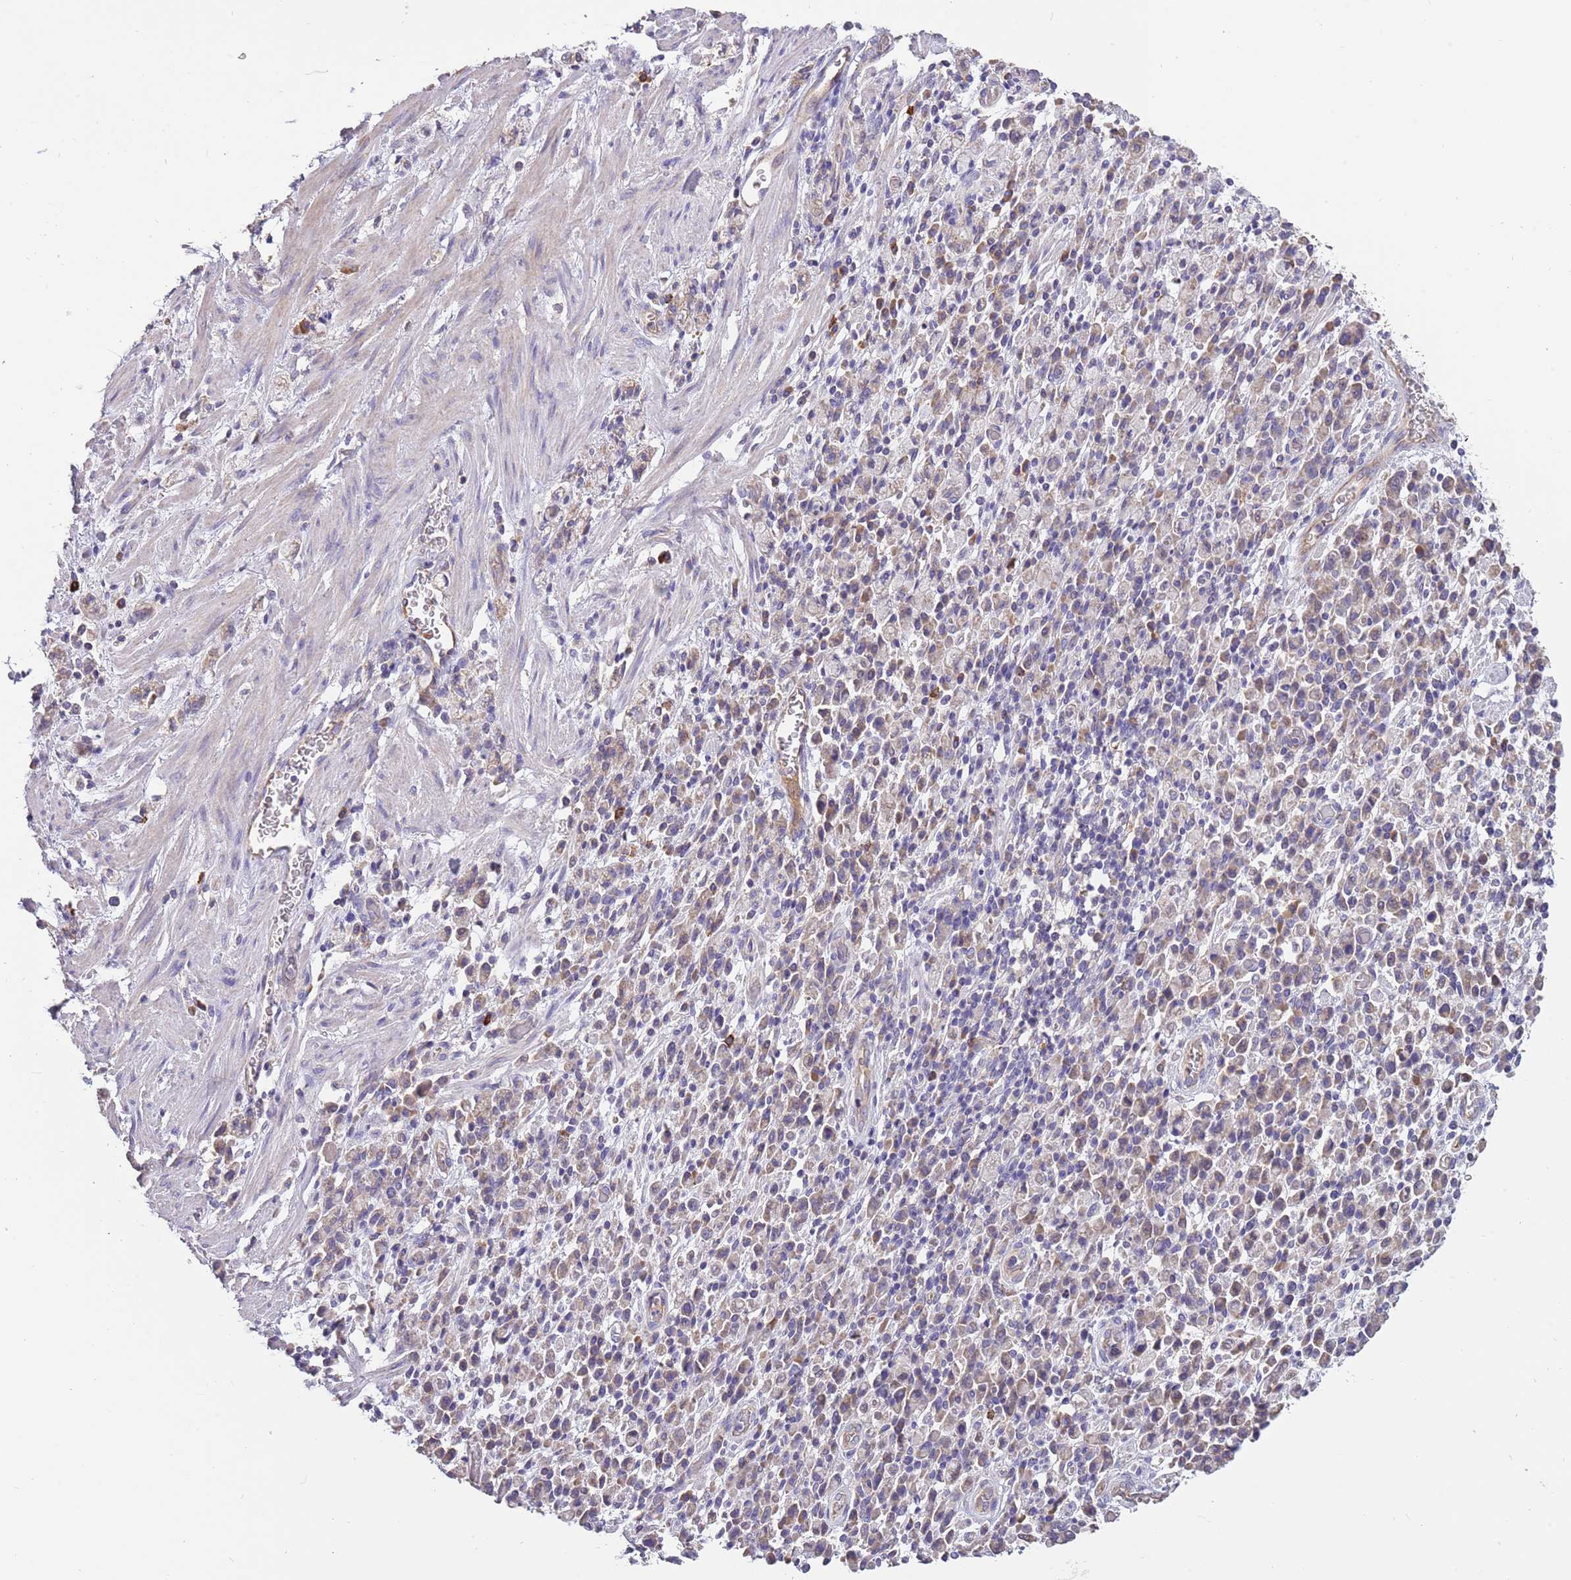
{"staining": {"intensity": "weak", "quantity": "<25%", "location": "cytoplasmic/membranous"}, "tissue": "stomach cancer", "cell_type": "Tumor cells", "image_type": "cancer", "snomed": [{"axis": "morphology", "description": "Adenocarcinoma, NOS"}, {"axis": "topography", "description": "Stomach"}], "caption": "The histopathology image displays no significant expression in tumor cells of stomach adenocarcinoma. Nuclei are stained in blue.", "gene": "TRMO", "patient": {"sex": "male", "age": 77}}